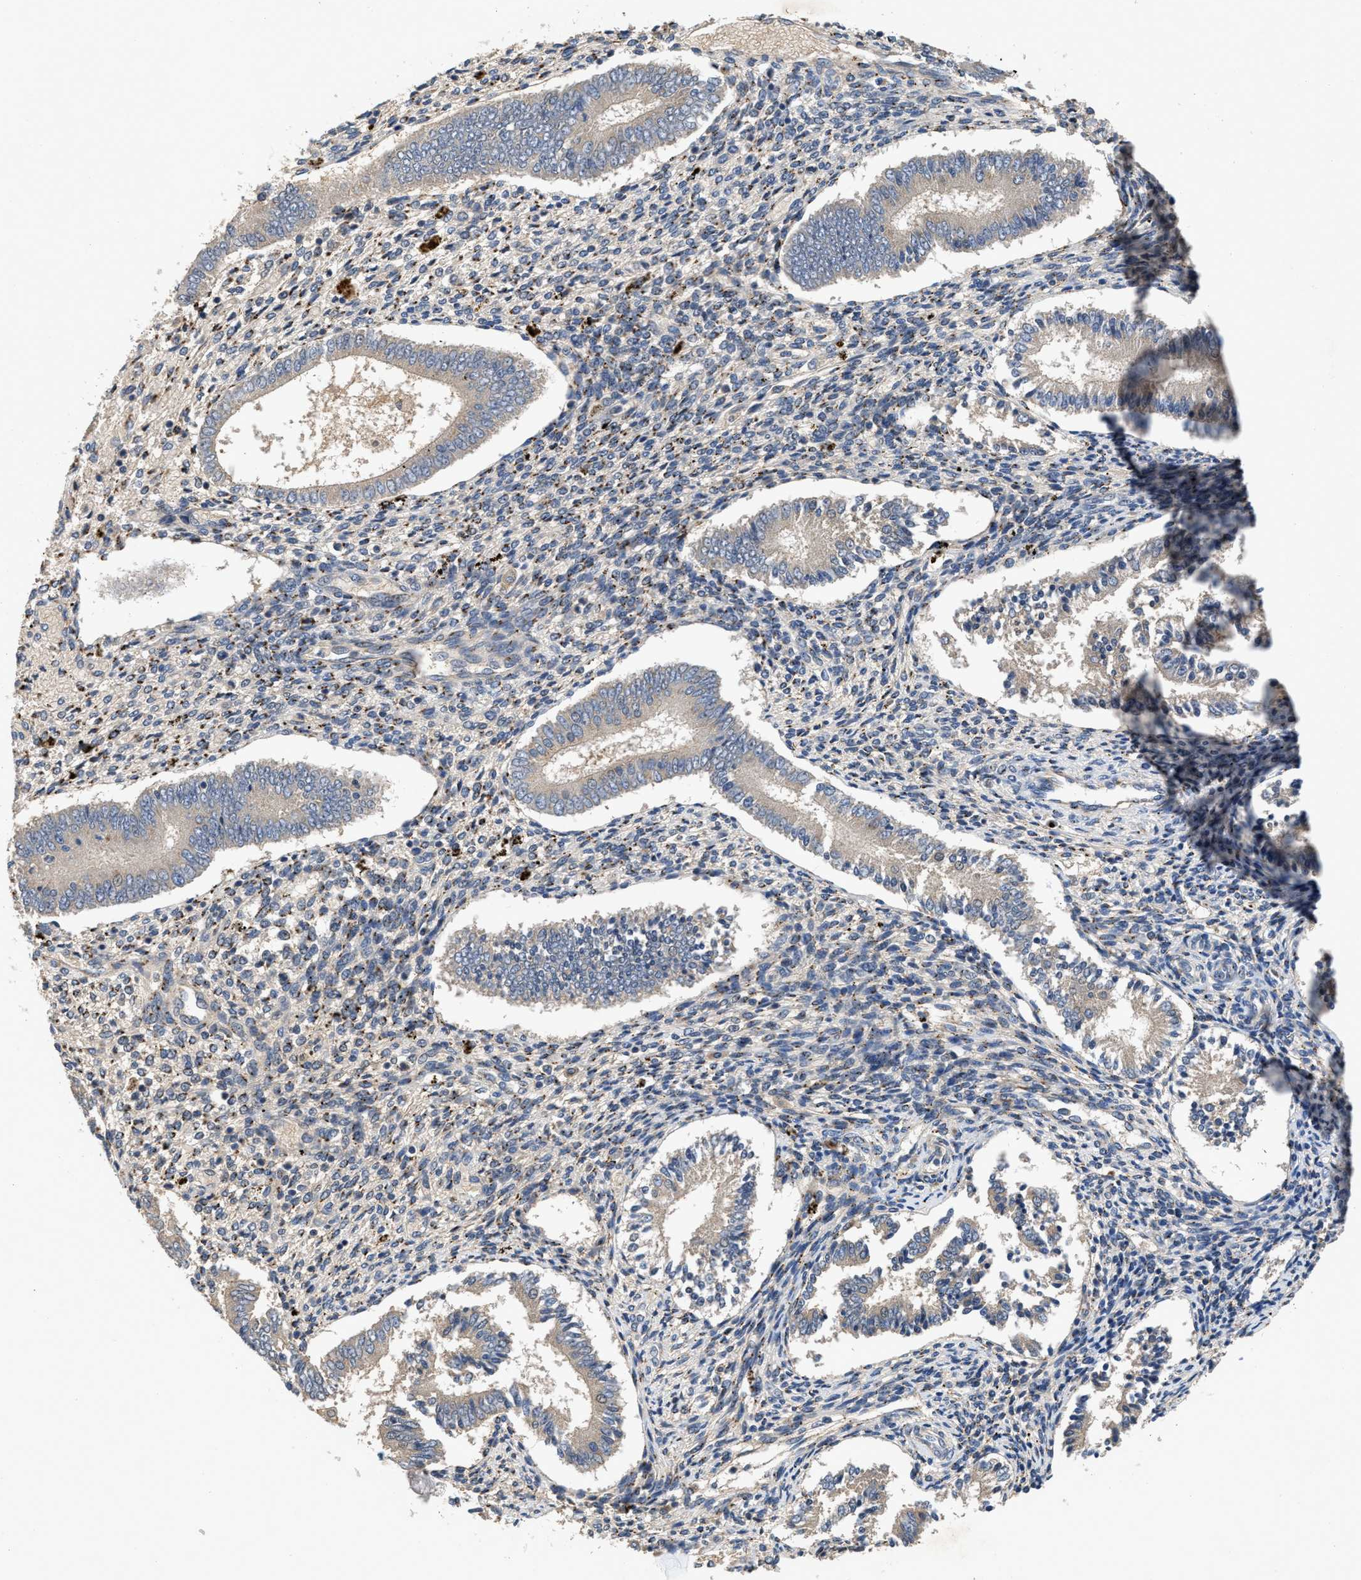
{"staining": {"intensity": "negative", "quantity": "none", "location": "none"}, "tissue": "endometrium", "cell_type": "Cells in endometrial stroma", "image_type": "normal", "snomed": [{"axis": "morphology", "description": "Normal tissue, NOS"}, {"axis": "topography", "description": "Endometrium"}], "caption": "Image shows no significant protein positivity in cells in endometrial stroma of normal endometrium.", "gene": "SIK2", "patient": {"sex": "female", "age": 42}}